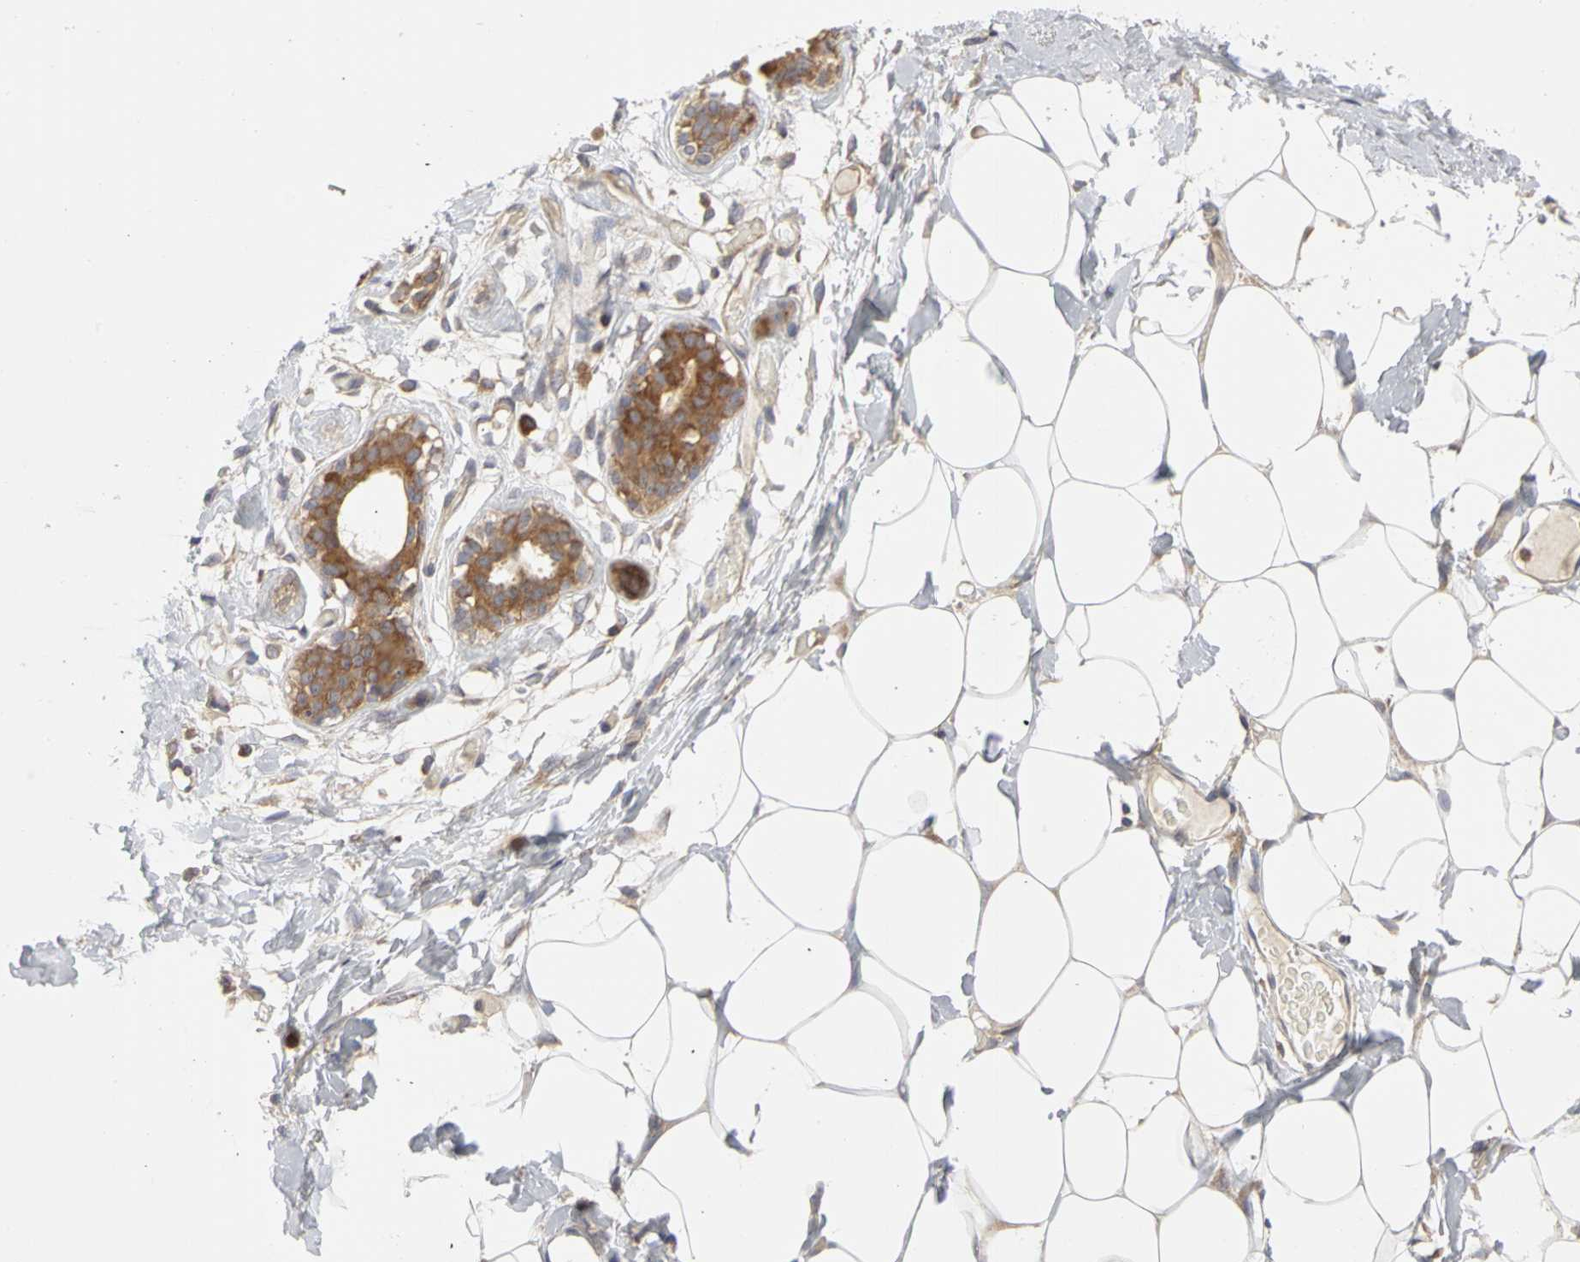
{"staining": {"intensity": "negative", "quantity": "none", "location": "none"}, "tissue": "breast", "cell_type": "Adipocytes", "image_type": "normal", "snomed": [{"axis": "morphology", "description": "Normal tissue, NOS"}, {"axis": "topography", "description": "Breast"}, {"axis": "topography", "description": "Adipose tissue"}], "caption": "This is an immunohistochemistry photomicrograph of normal human breast. There is no positivity in adipocytes.", "gene": "IRAK1", "patient": {"sex": "female", "age": 25}}